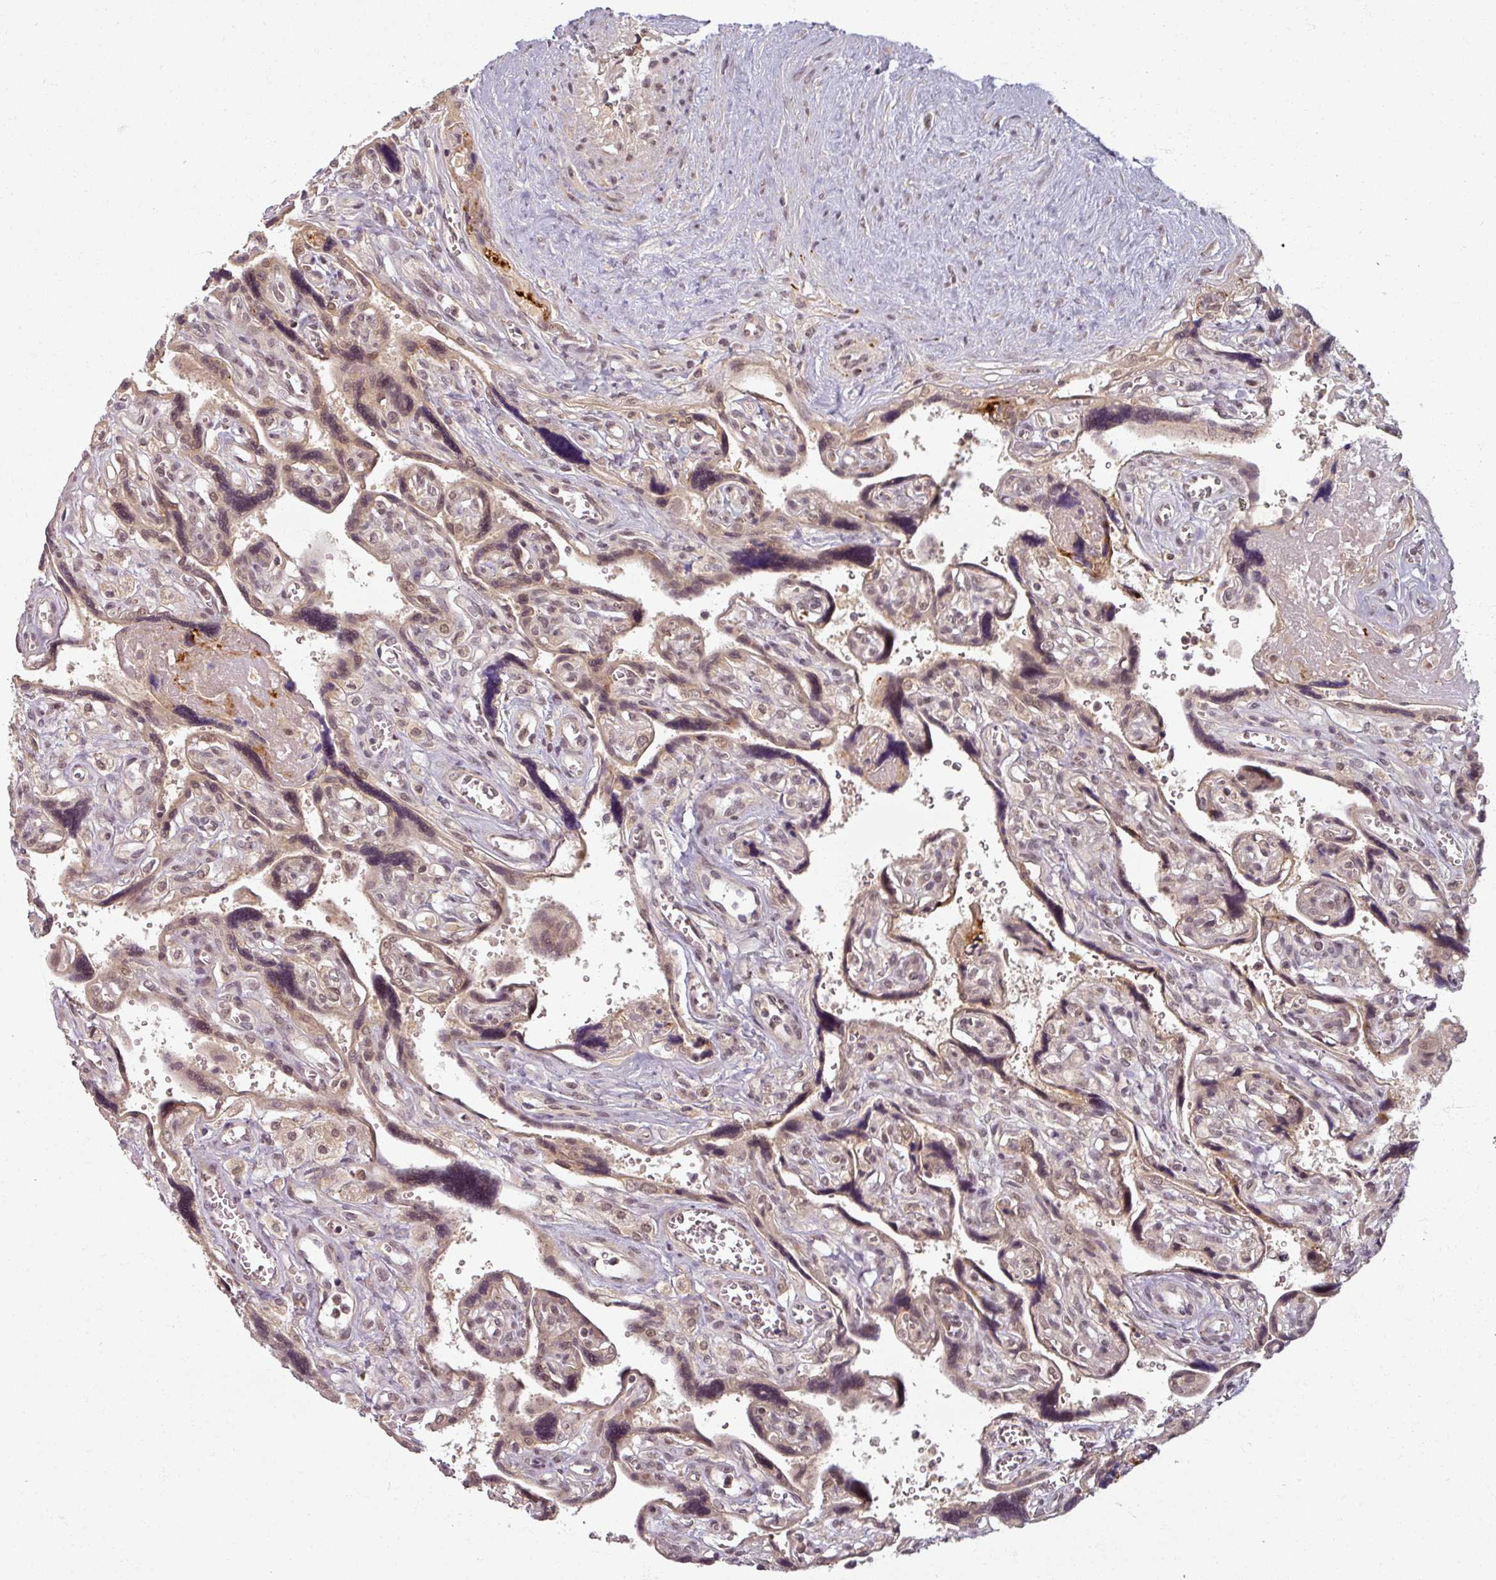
{"staining": {"intensity": "moderate", "quantity": ">75%", "location": "nuclear"}, "tissue": "placenta", "cell_type": "Decidual cells", "image_type": "normal", "snomed": [{"axis": "morphology", "description": "Normal tissue, NOS"}, {"axis": "topography", "description": "Placenta"}], "caption": "DAB (3,3'-diaminobenzidine) immunohistochemical staining of benign placenta displays moderate nuclear protein staining in about >75% of decidual cells. The protein of interest is stained brown, and the nuclei are stained in blue (DAB IHC with brightfield microscopy, high magnification).", "gene": "POLR2G", "patient": {"sex": "female", "age": 39}}